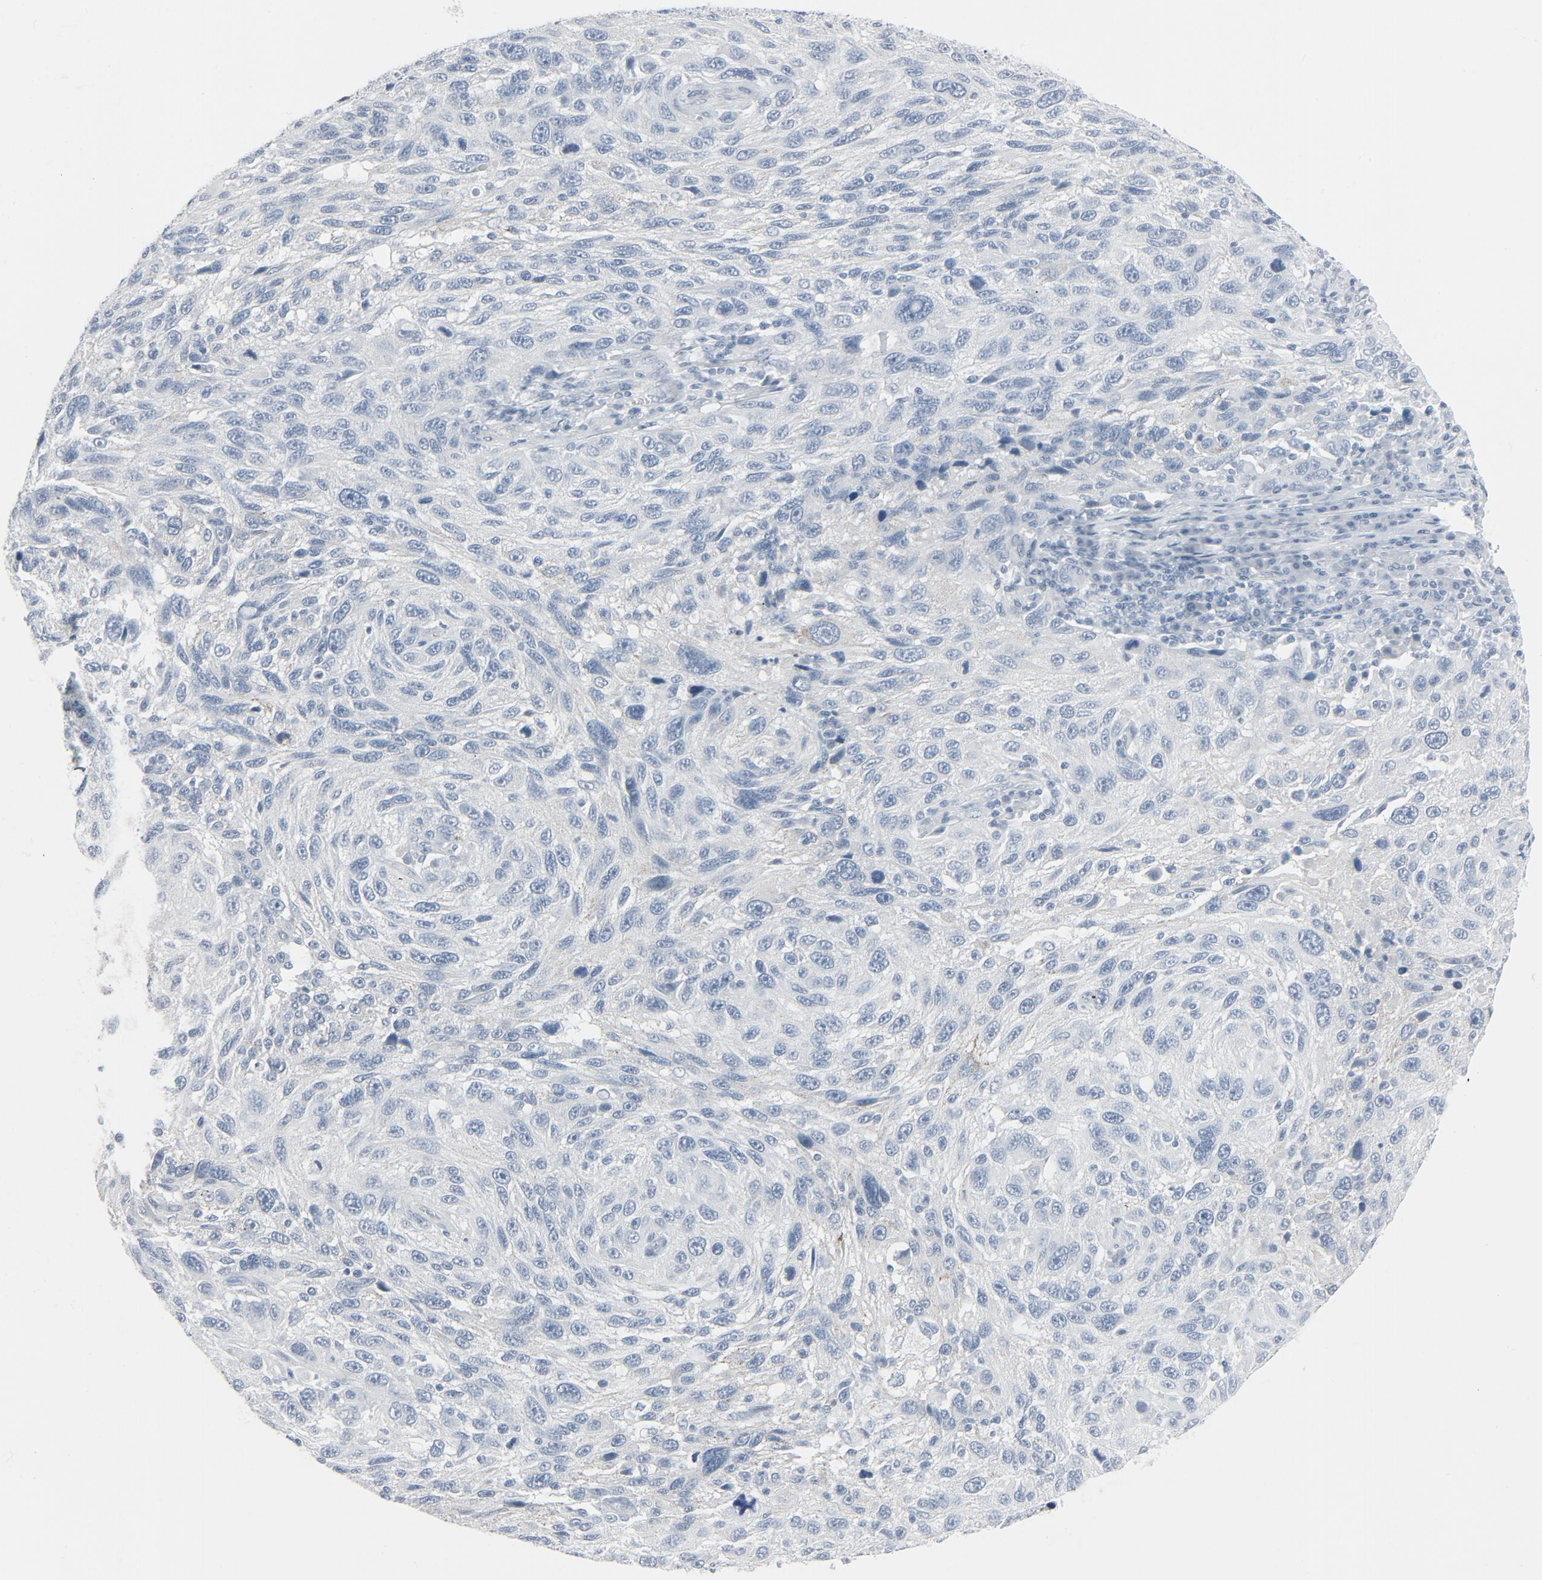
{"staining": {"intensity": "negative", "quantity": "none", "location": "none"}, "tissue": "melanoma", "cell_type": "Tumor cells", "image_type": "cancer", "snomed": [{"axis": "morphology", "description": "Malignant melanoma, NOS"}, {"axis": "topography", "description": "Skin"}], "caption": "This is an immunohistochemistry histopathology image of malignant melanoma. There is no expression in tumor cells.", "gene": "FGFR3", "patient": {"sex": "male", "age": 53}}